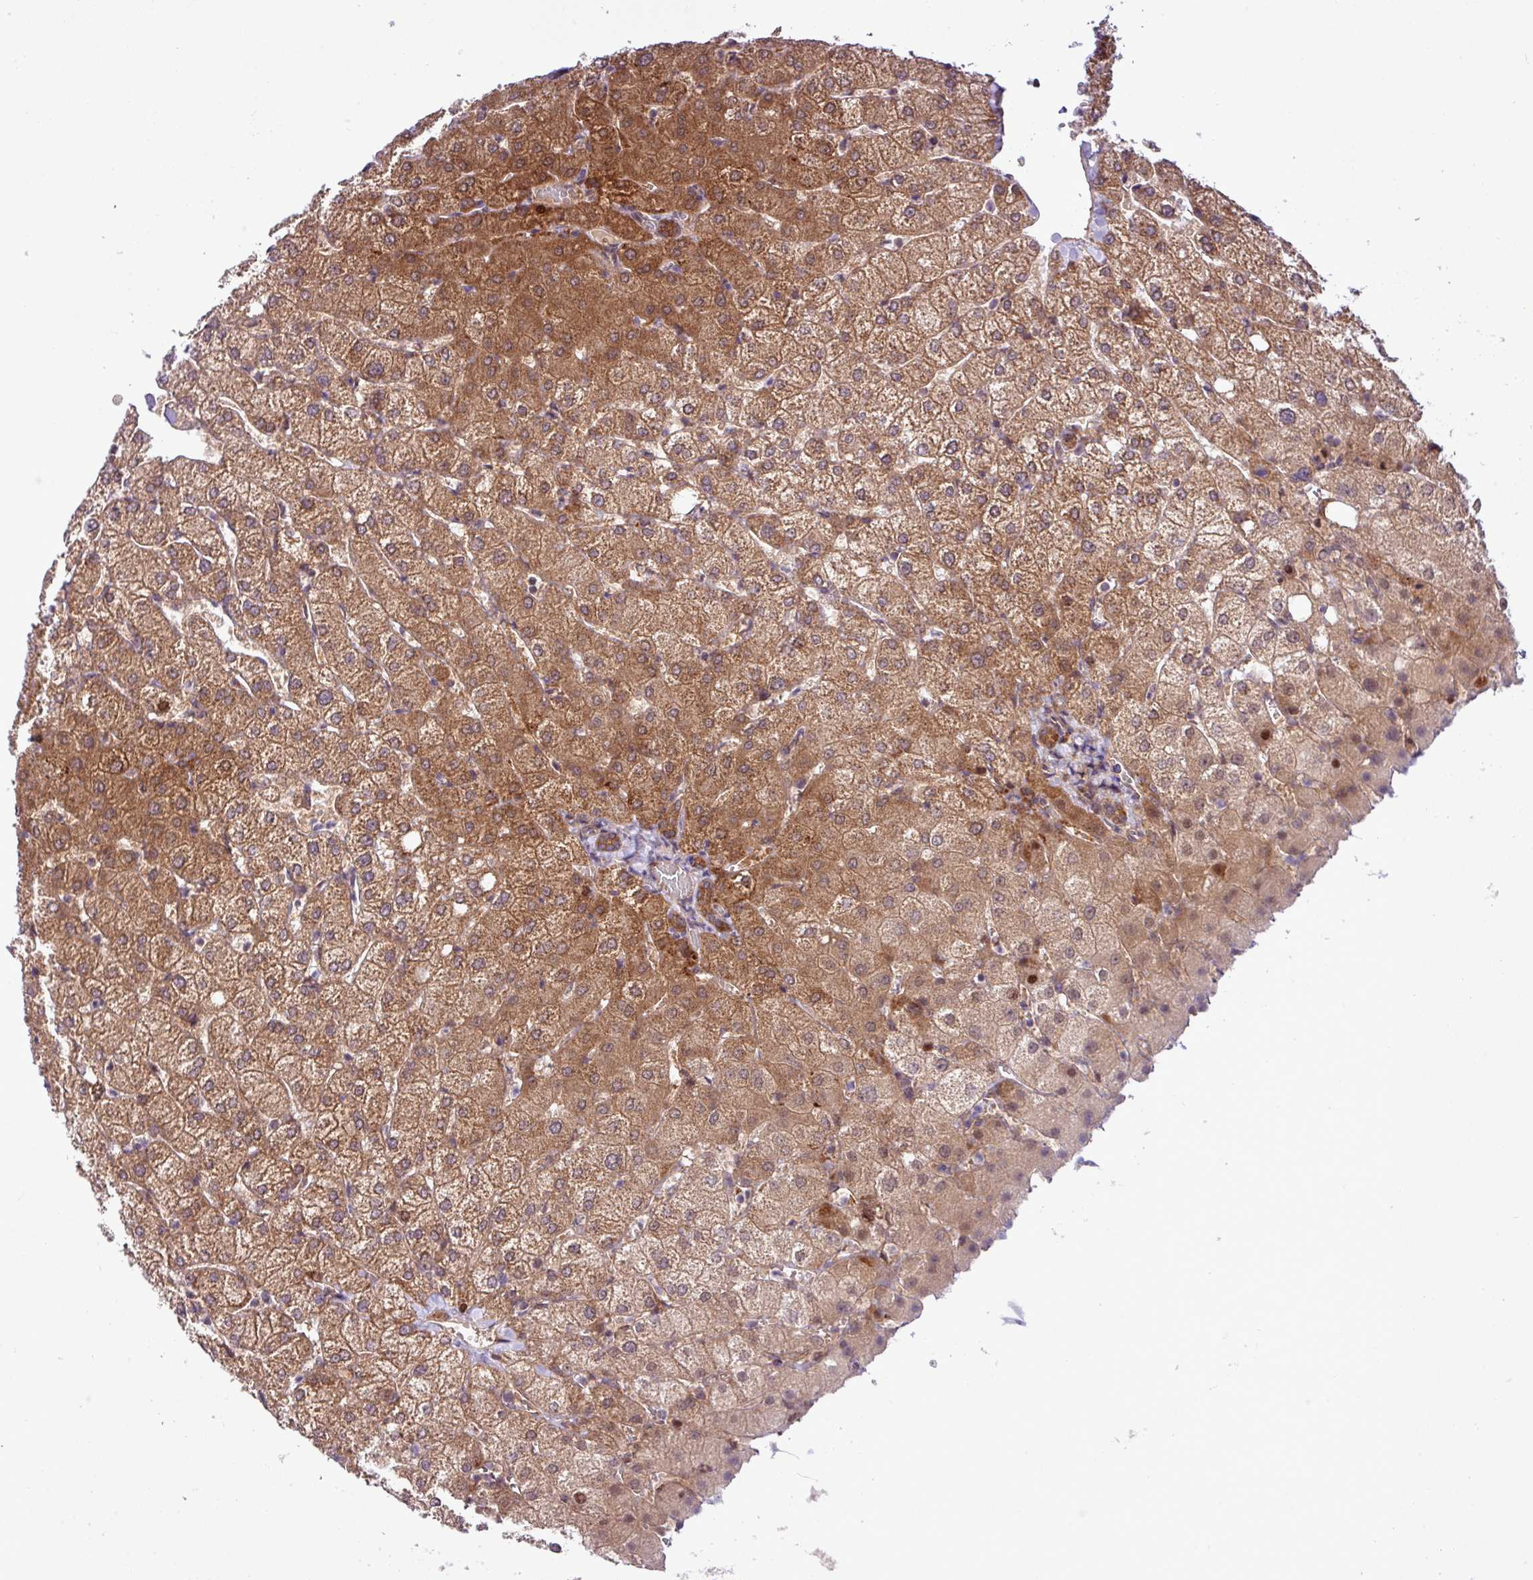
{"staining": {"intensity": "moderate", "quantity": ">75%", "location": "cytoplasmic/membranous"}, "tissue": "liver", "cell_type": "Cholangiocytes", "image_type": "normal", "snomed": [{"axis": "morphology", "description": "Normal tissue, NOS"}, {"axis": "topography", "description": "Liver"}], "caption": "A brown stain highlights moderate cytoplasmic/membranous staining of a protein in cholangiocytes of normal liver. The staining was performed using DAB, with brown indicating positive protein expression. Nuclei are stained blue with hematoxylin.", "gene": "B3GNT9", "patient": {"sex": "female", "age": 54}}